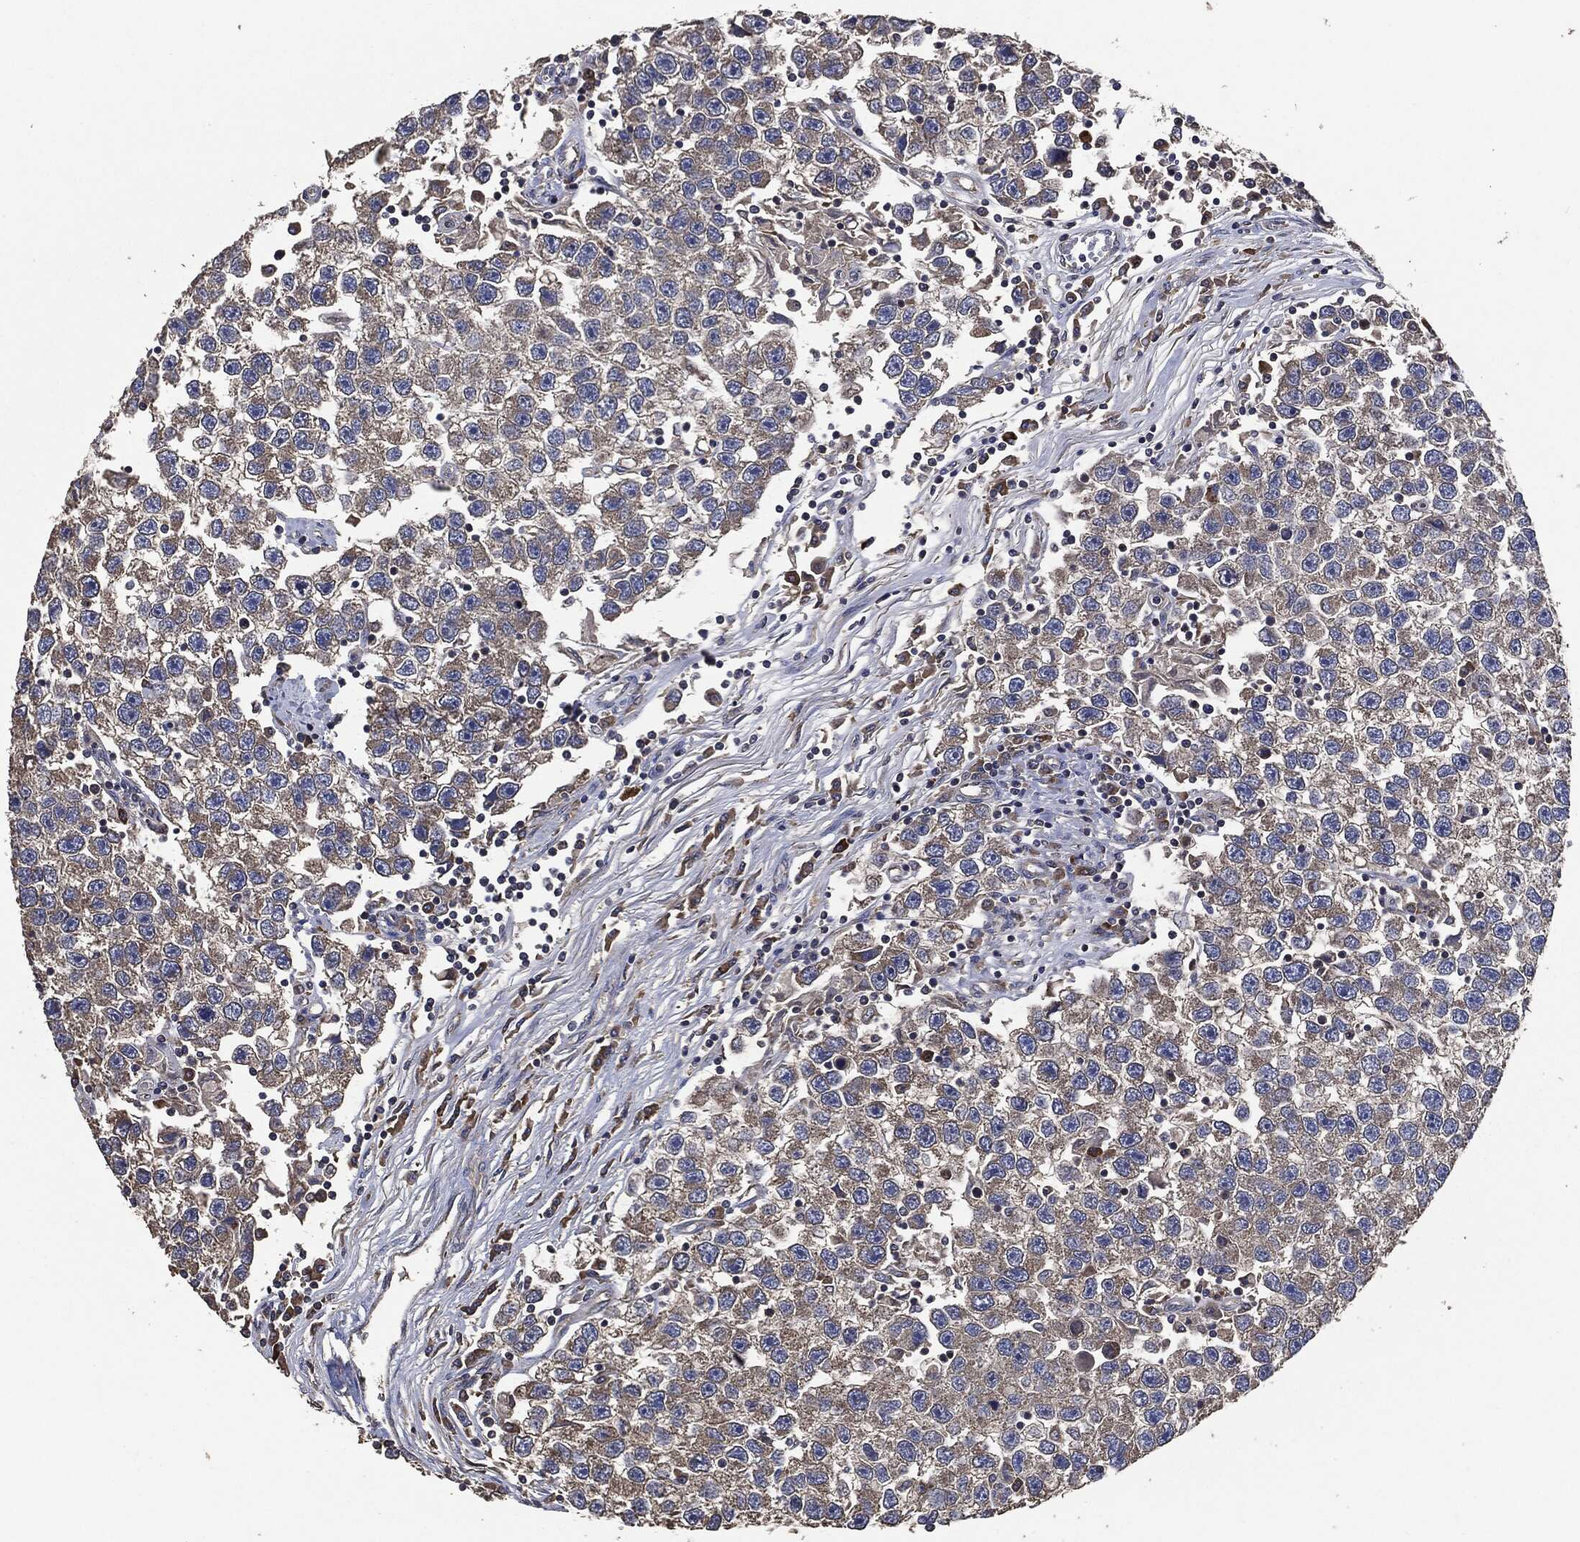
{"staining": {"intensity": "moderate", "quantity": "25%-75%", "location": "cytoplasmic/membranous"}, "tissue": "testis cancer", "cell_type": "Tumor cells", "image_type": "cancer", "snomed": [{"axis": "morphology", "description": "Seminoma, NOS"}, {"axis": "topography", "description": "Testis"}], "caption": "Immunohistochemistry of human testis cancer exhibits medium levels of moderate cytoplasmic/membranous positivity in about 25%-75% of tumor cells.", "gene": "STK3", "patient": {"sex": "male", "age": 26}}